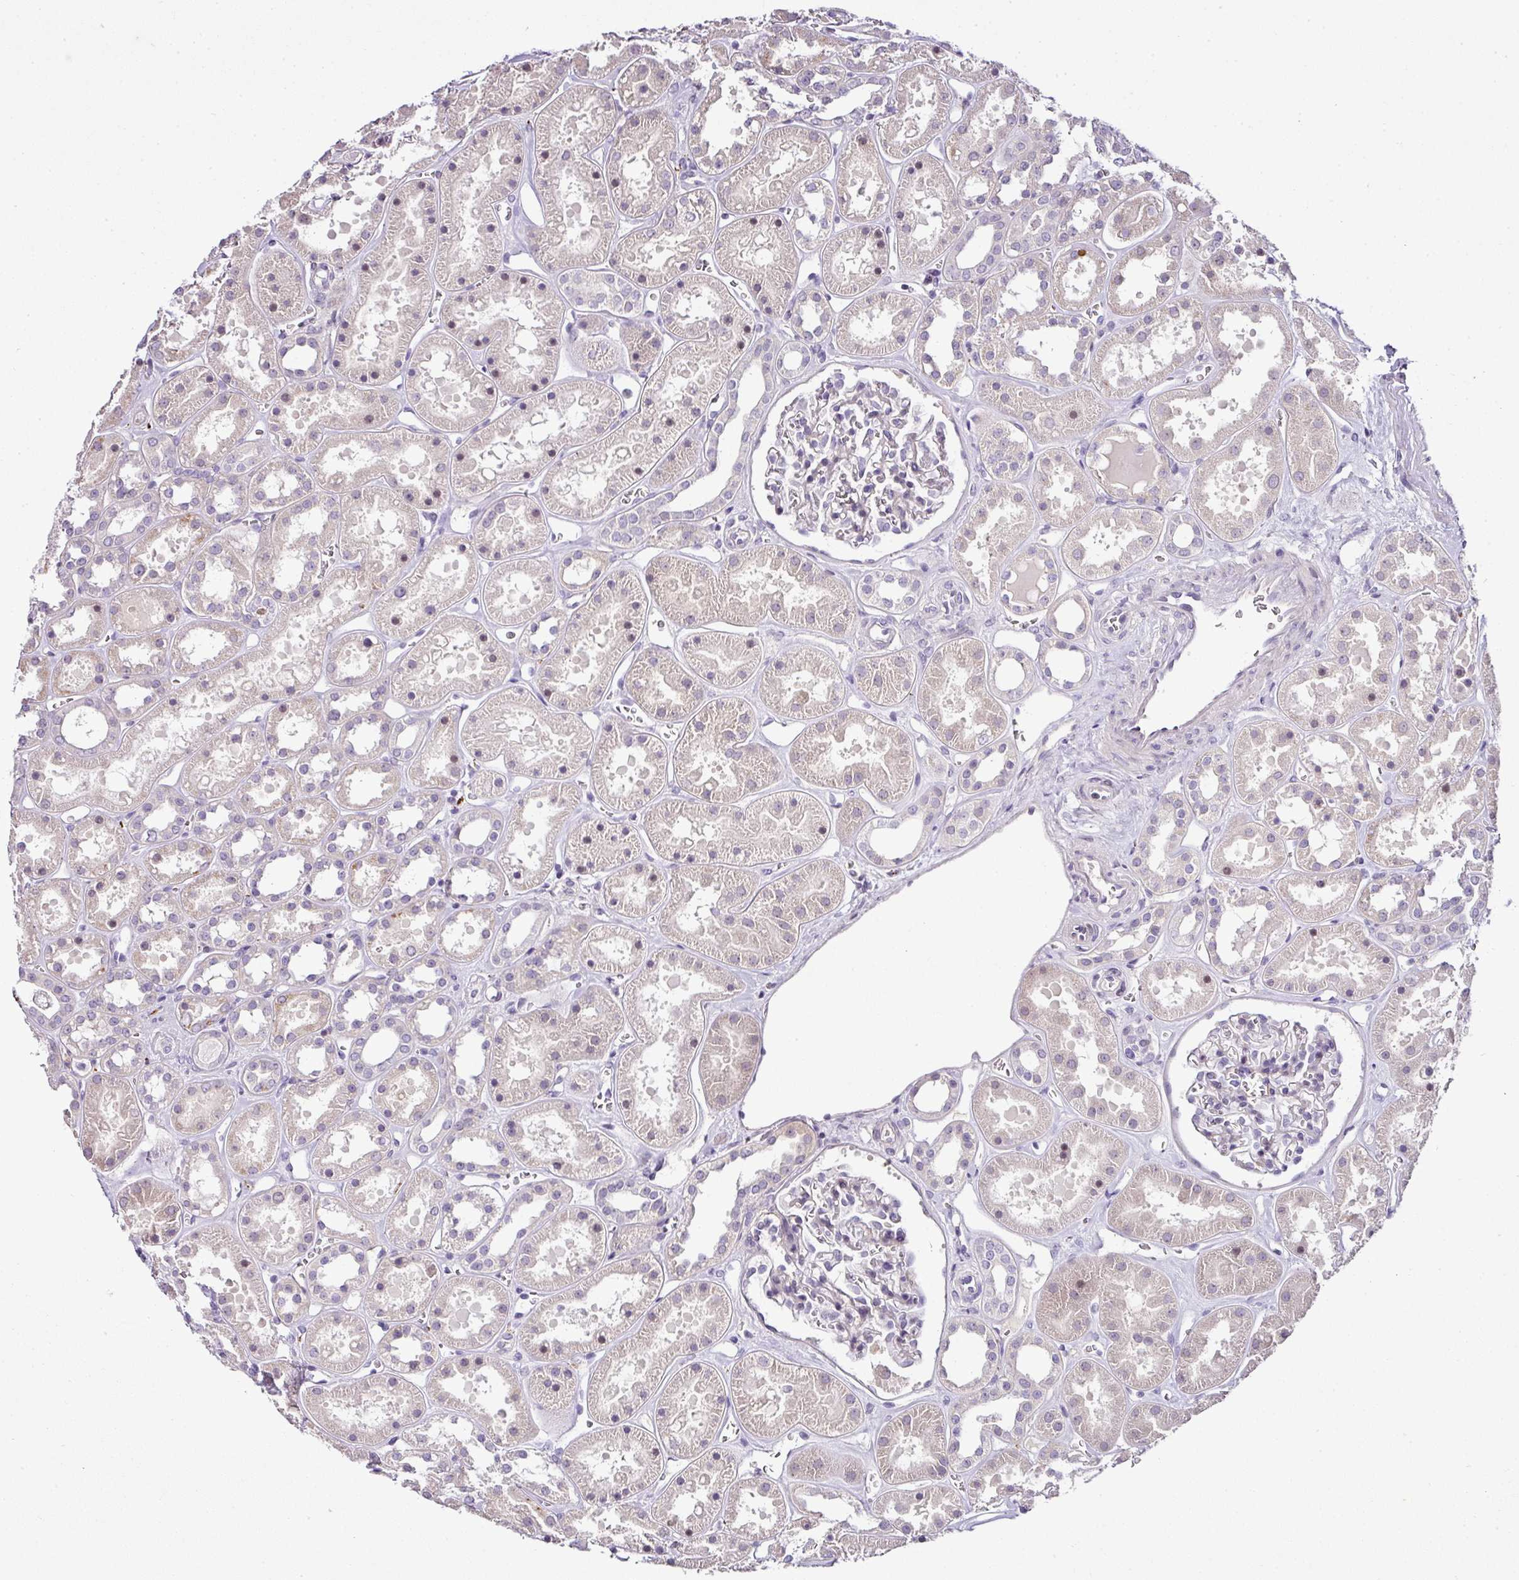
{"staining": {"intensity": "negative", "quantity": "none", "location": "none"}, "tissue": "kidney", "cell_type": "Cells in glomeruli", "image_type": "normal", "snomed": [{"axis": "morphology", "description": "Normal tissue, NOS"}, {"axis": "topography", "description": "Kidney"}], "caption": "Immunohistochemistry (IHC) histopathology image of benign kidney stained for a protein (brown), which demonstrates no positivity in cells in glomeruli. The staining was performed using DAB (3,3'-diaminobenzidine) to visualize the protein expression in brown, while the nuclei were stained in blue with hematoxylin (Magnification: 20x).", "gene": "TEX30", "patient": {"sex": "female", "age": 41}}